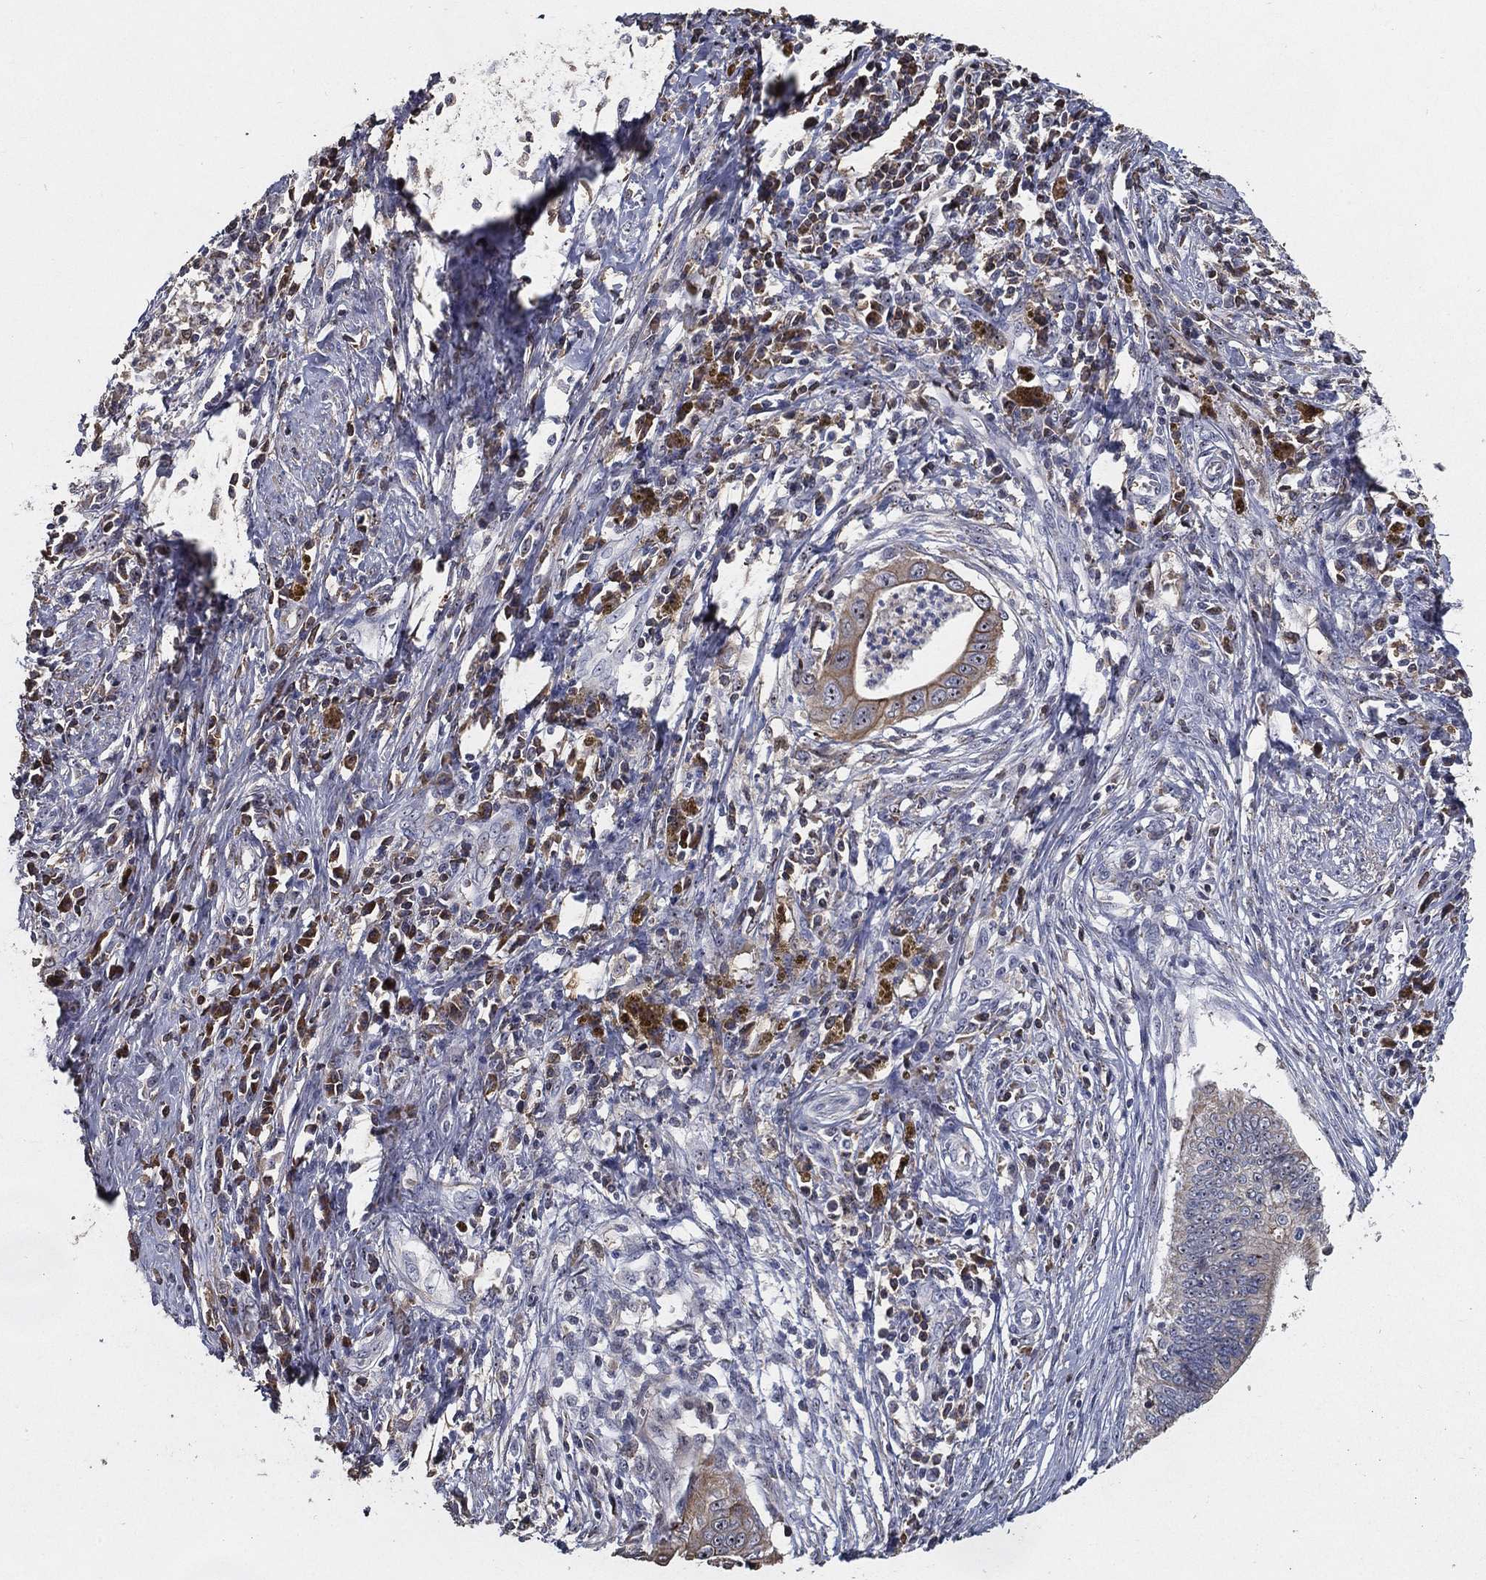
{"staining": {"intensity": "negative", "quantity": "none", "location": "none"}, "tissue": "cervical cancer", "cell_type": "Tumor cells", "image_type": "cancer", "snomed": [{"axis": "morphology", "description": "Adenocarcinoma, NOS"}, {"axis": "topography", "description": "Cervix"}], "caption": "A high-resolution photomicrograph shows IHC staining of cervical cancer, which exhibits no significant staining in tumor cells. The staining was performed using DAB (3,3'-diaminobenzidine) to visualize the protein expression in brown, while the nuclei were stained in blue with hematoxylin (Magnification: 20x).", "gene": "EFNA1", "patient": {"sex": "female", "age": 42}}